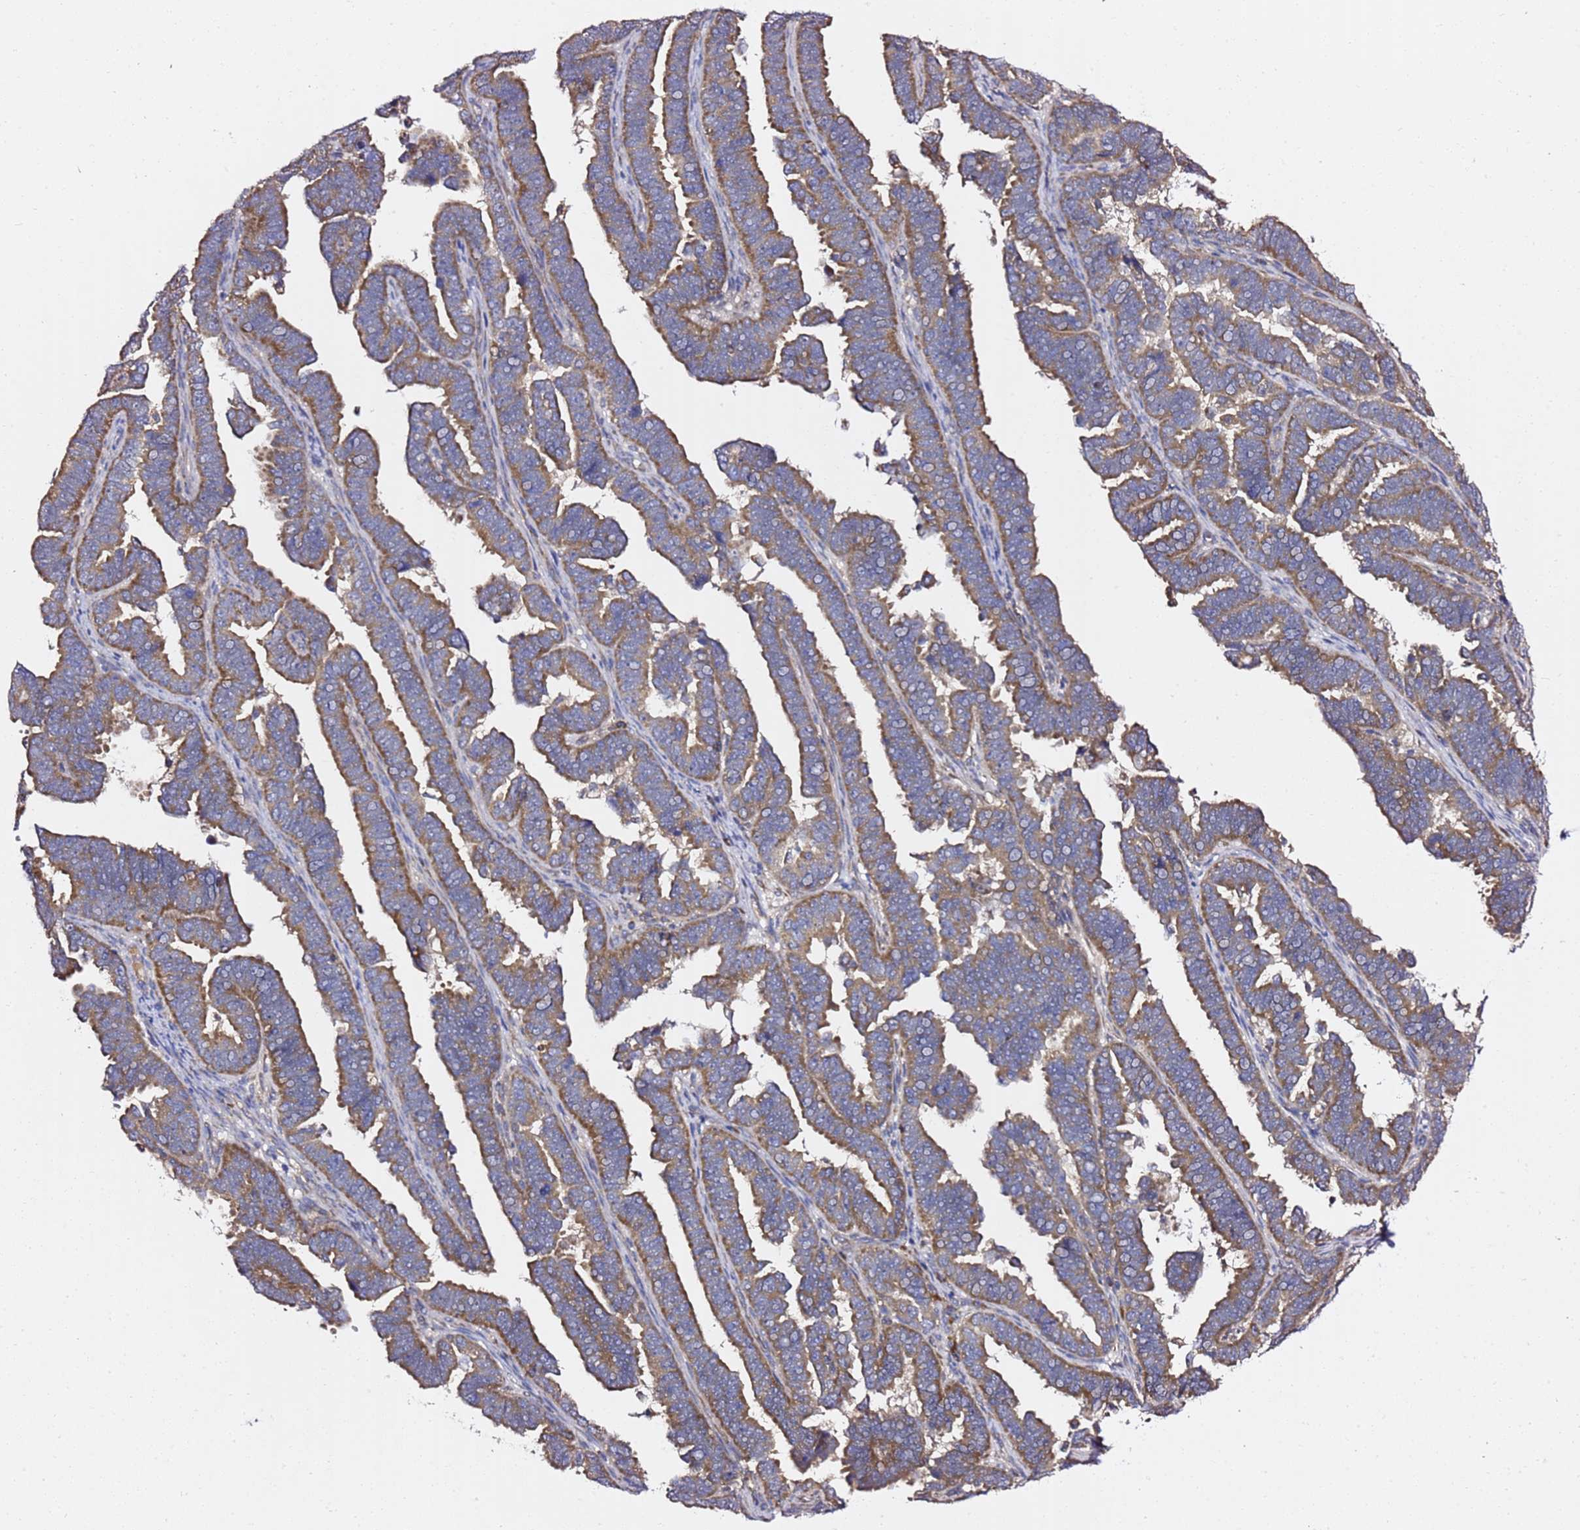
{"staining": {"intensity": "moderate", "quantity": ">75%", "location": "cytoplasmic/membranous"}, "tissue": "endometrial cancer", "cell_type": "Tumor cells", "image_type": "cancer", "snomed": [{"axis": "morphology", "description": "Adenocarcinoma, NOS"}, {"axis": "topography", "description": "Endometrium"}], "caption": "Brown immunohistochemical staining in endometrial cancer (adenocarcinoma) displays moderate cytoplasmic/membranous staining in approximately >75% of tumor cells. (brown staining indicates protein expression, while blue staining denotes nuclei).", "gene": "C19orf12", "patient": {"sex": "female", "age": 75}}